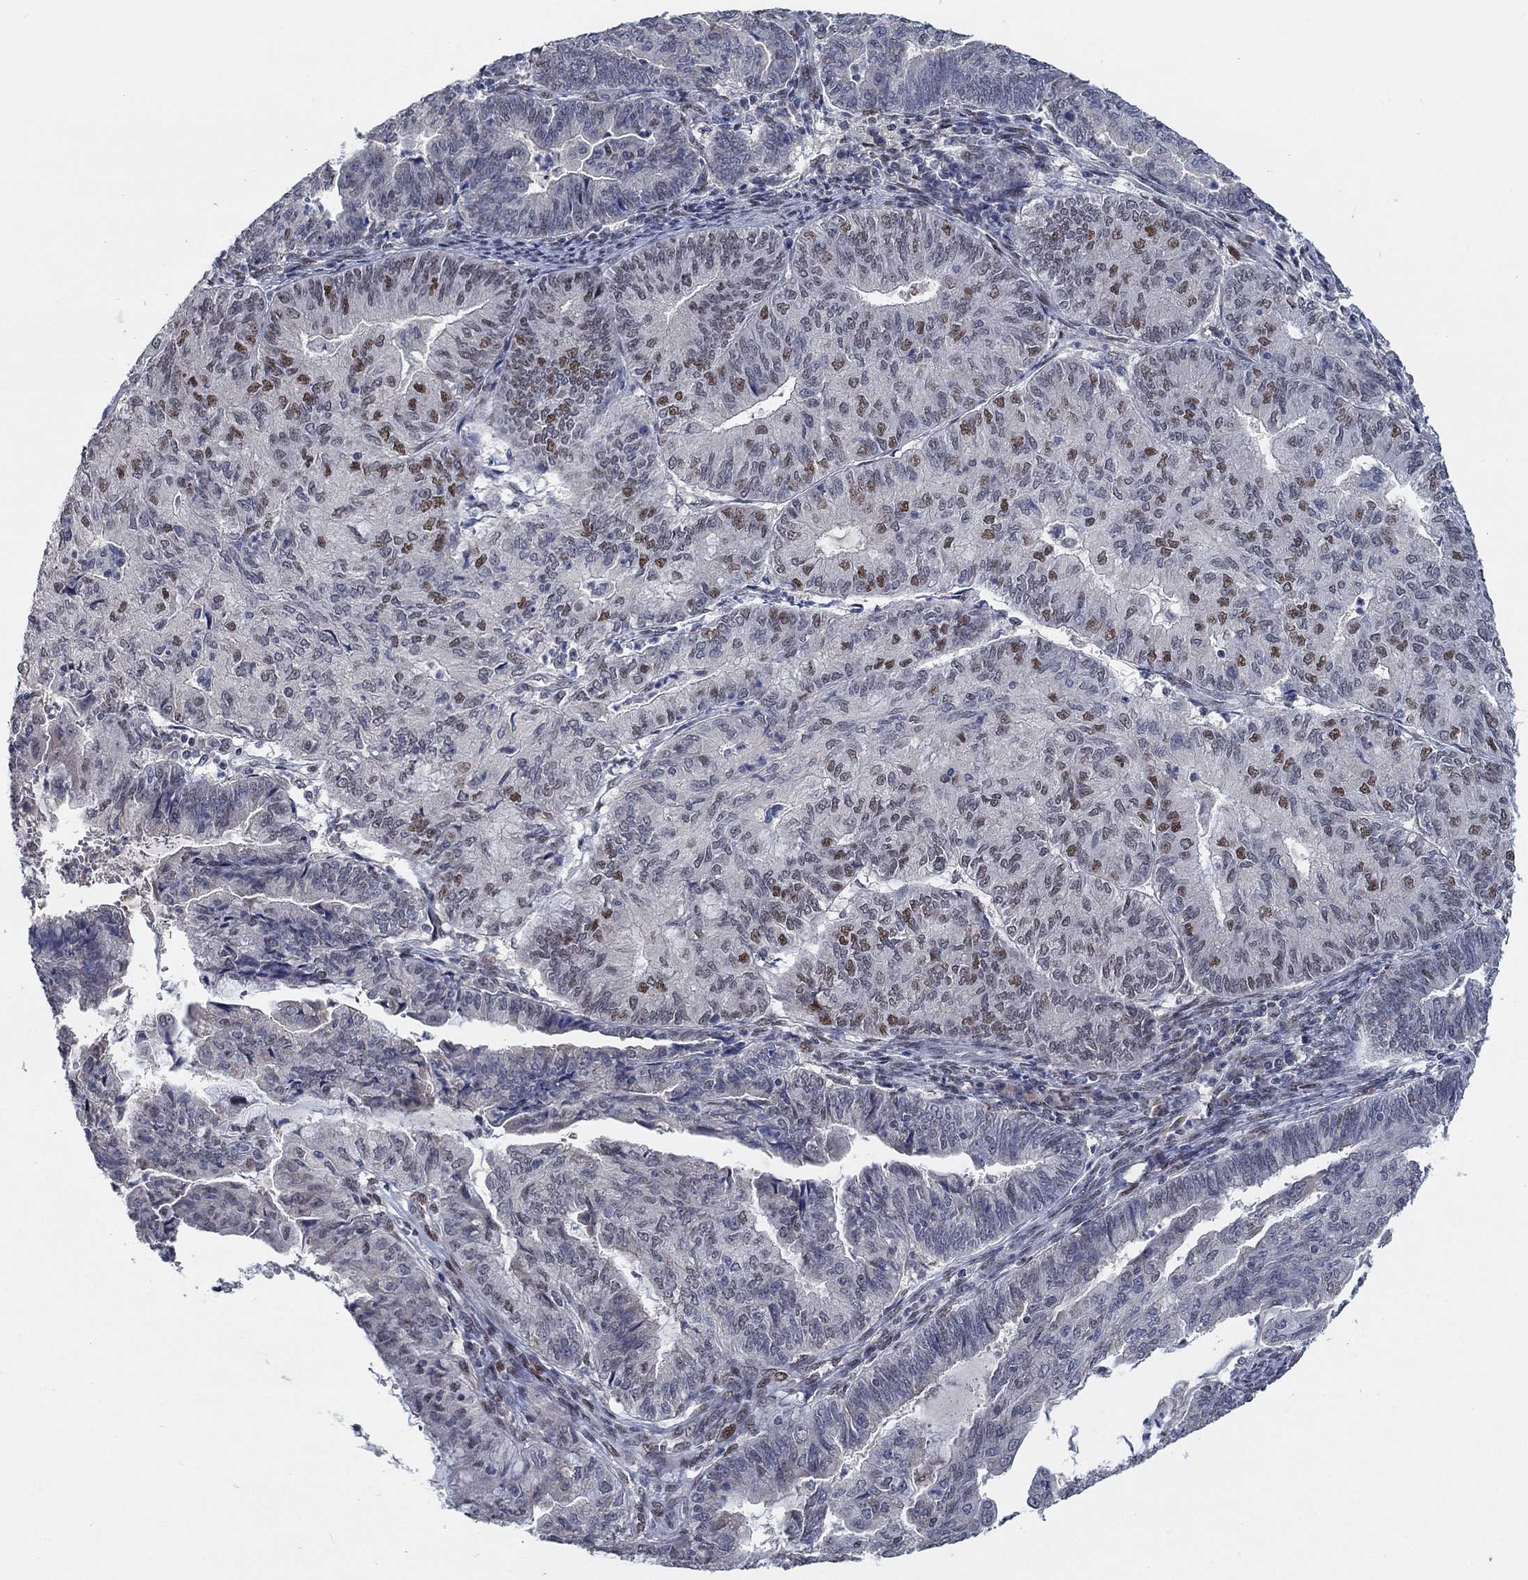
{"staining": {"intensity": "moderate", "quantity": "<25%", "location": "nuclear"}, "tissue": "endometrial cancer", "cell_type": "Tumor cells", "image_type": "cancer", "snomed": [{"axis": "morphology", "description": "Adenocarcinoma, NOS"}, {"axis": "topography", "description": "Endometrium"}], "caption": "This image displays adenocarcinoma (endometrial) stained with IHC to label a protein in brown. The nuclear of tumor cells show moderate positivity for the protein. Nuclei are counter-stained blue.", "gene": "HTN1", "patient": {"sex": "female", "age": 82}}